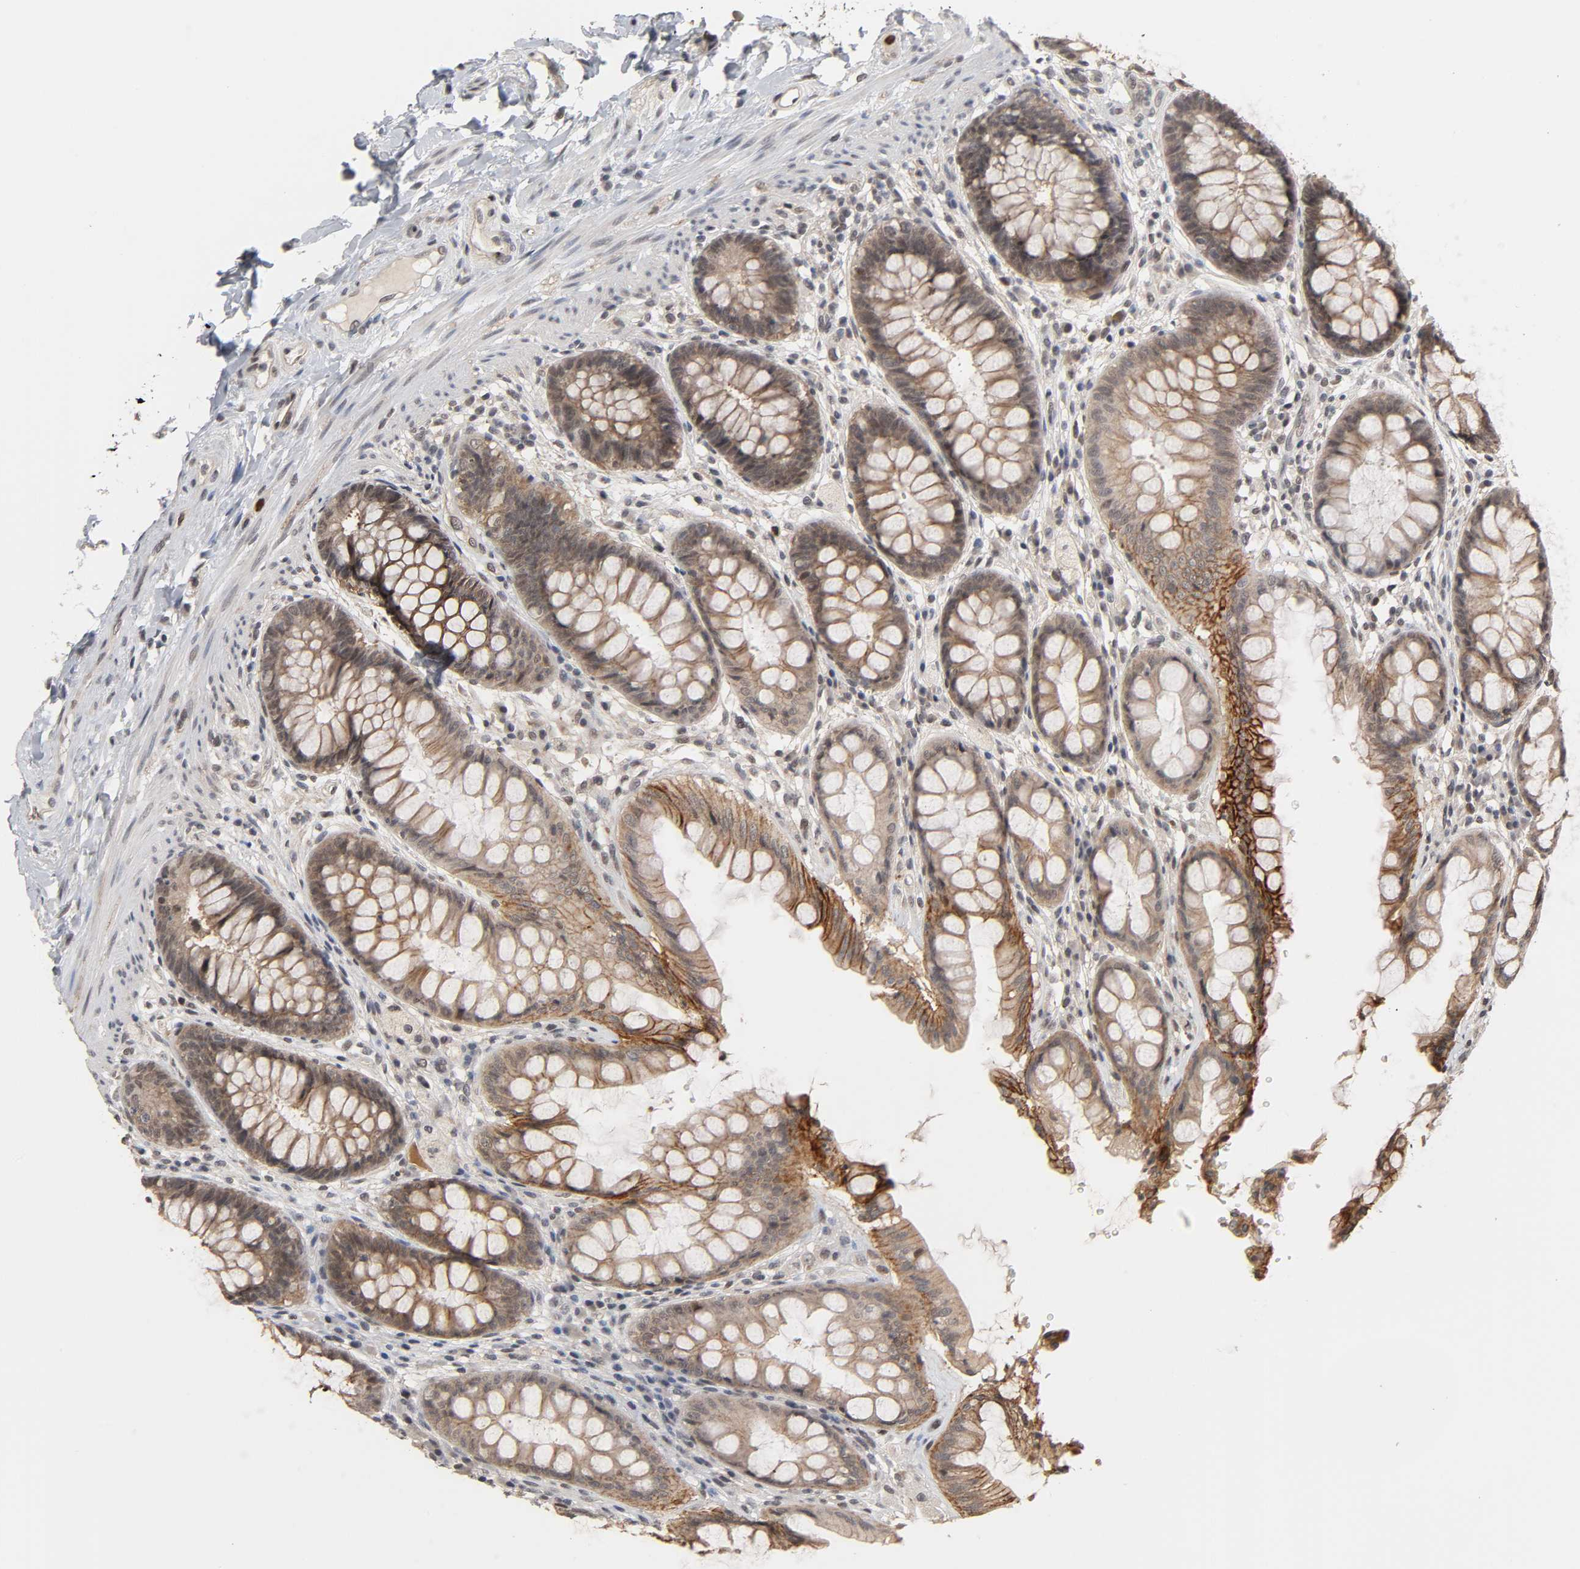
{"staining": {"intensity": "moderate", "quantity": ">75%", "location": "cytoplasmic/membranous"}, "tissue": "rectum", "cell_type": "Glandular cells", "image_type": "normal", "snomed": [{"axis": "morphology", "description": "Normal tissue, NOS"}, {"axis": "topography", "description": "Rectum"}], "caption": "High-power microscopy captured an immunohistochemistry image of normal rectum, revealing moderate cytoplasmic/membranous positivity in approximately >75% of glandular cells.", "gene": "HTR1E", "patient": {"sex": "female", "age": 46}}